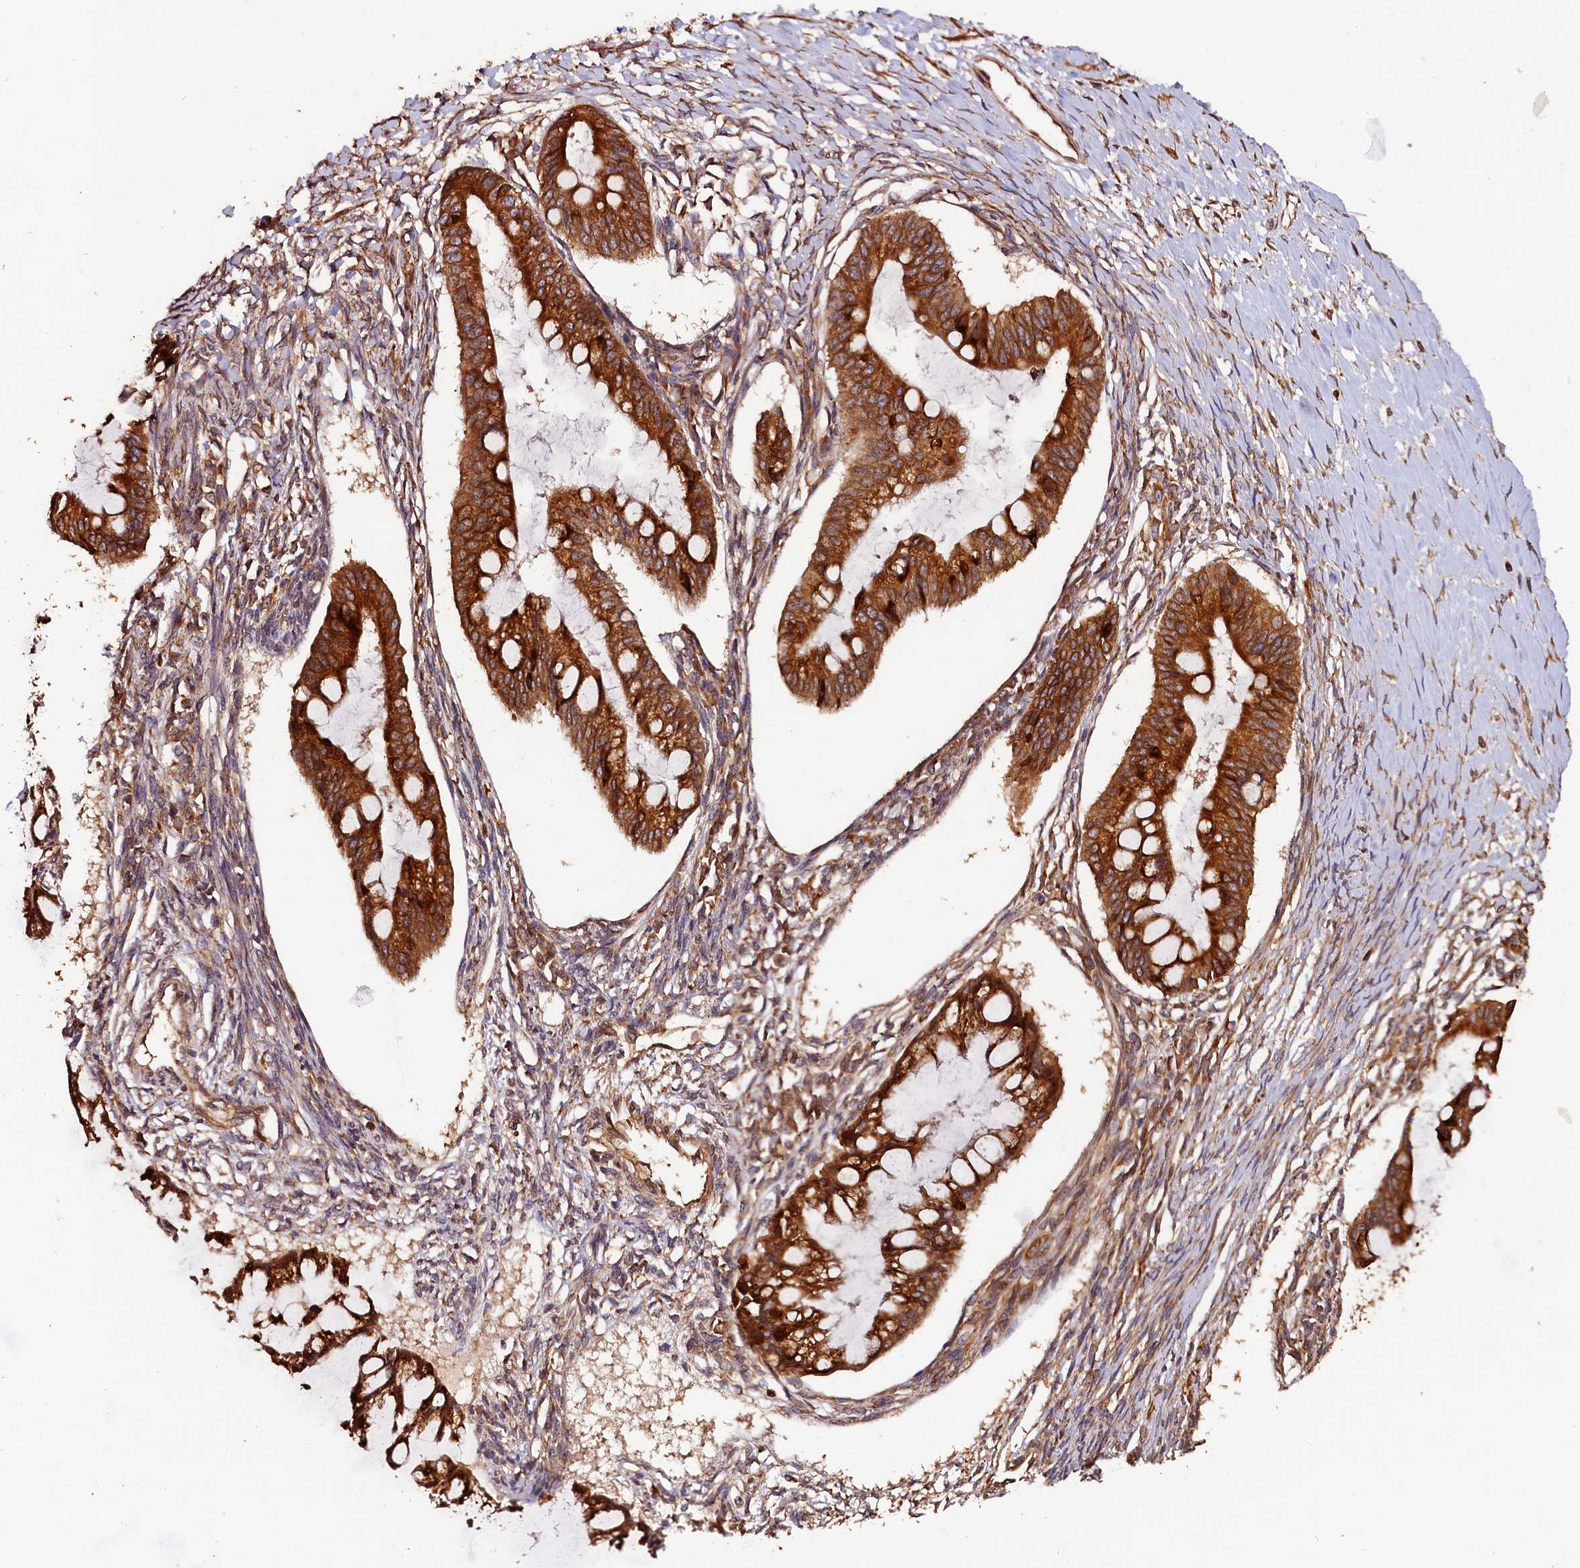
{"staining": {"intensity": "strong", "quantity": ">75%", "location": "cytoplasmic/membranous"}, "tissue": "ovarian cancer", "cell_type": "Tumor cells", "image_type": "cancer", "snomed": [{"axis": "morphology", "description": "Cystadenocarcinoma, mucinous, NOS"}, {"axis": "topography", "description": "Ovary"}], "caption": "Immunohistochemistry staining of ovarian cancer (mucinous cystadenocarcinoma), which reveals high levels of strong cytoplasmic/membranous positivity in about >75% of tumor cells indicating strong cytoplasmic/membranous protein staining. The staining was performed using DAB (3,3'-diaminobenzidine) (brown) for protein detection and nuclei were counterstained in hematoxylin (blue).", "gene": "HMOX2", "patient": {"sex": "female", "age": 73}}